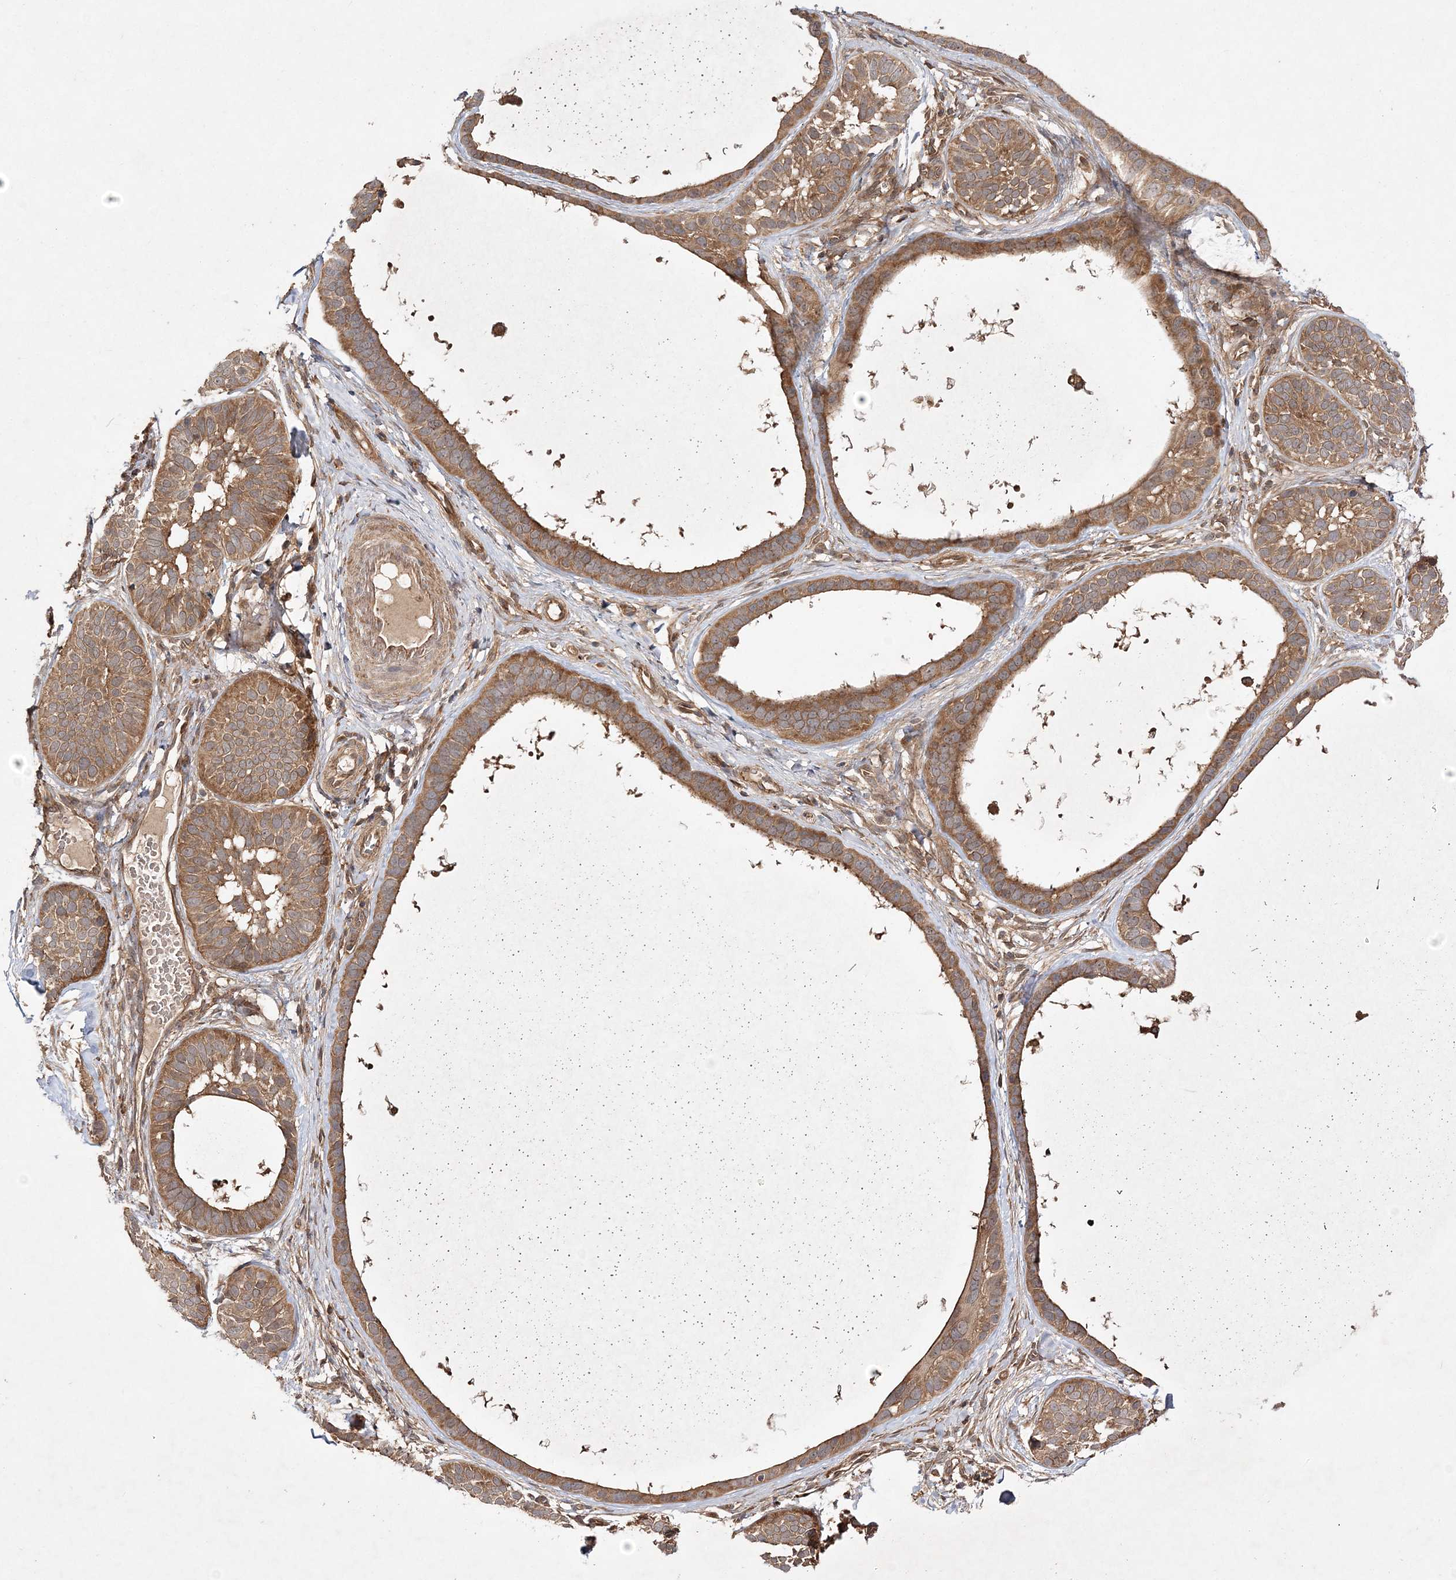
{"staining": {"intensity": "moderate", "quantity": ">75%", "location": "cytoplasmic/membranous"}, "tissue": "skin cancer", "cell_type": "Tumor cells", "image_type": "cancer", "snomed": [{"axis": "morphology", "description": "Basal cell carcinoma"}, {"axis": "topography", "description": "Skin"}], "caption": "IHC (DAB (3,3'-diaminobenzidine)) staining of human basal cell carcinoma (skin) shows moderate cytoplasmic/membranous protein staining in approximately >75% of tumor cells.", "gene": "TMEM9B", "patient": {"sex": "male", "age": 62}}